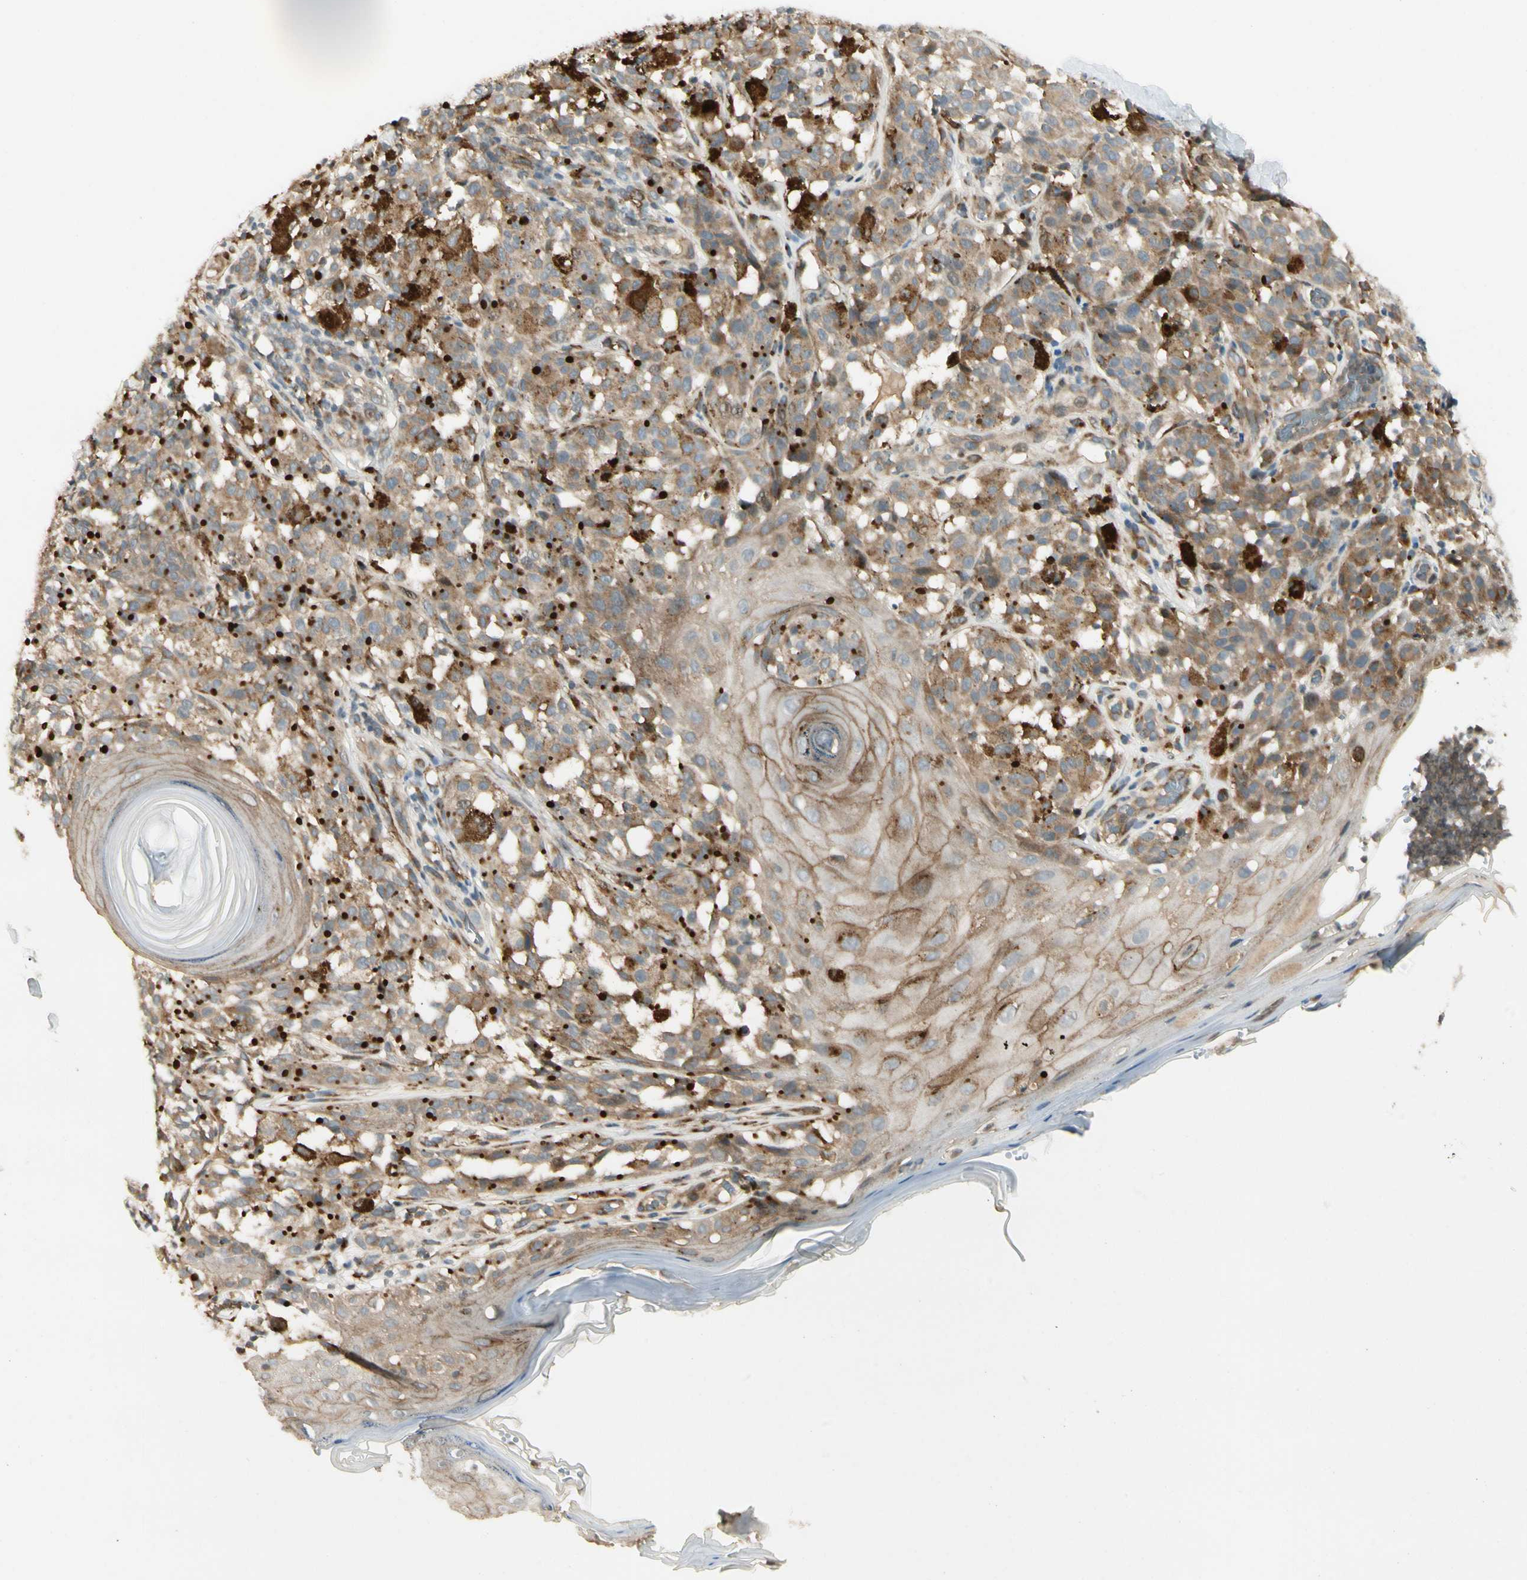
{"staining": {"intensity": "moderate", "quantity": ">75%", "location": "cytoplasmic/membranous"}, "tissue": "melanoma", "cell_type": "Tumor cells", "image_type": "cancer", "snomed": [{"axis": "morphology", "description": "Malignant melanoma, NOS"}, {"axis": "topography", "description": "Skin"}], "caption": "Immunohistochemical staining of human melanoma reveals moderate cytoplasmic/membranous protein expression in approximately >75% of tumor cells. Nuclei are stained in blue.", "gene": "FNDC3B", "patient": {"sex": "female", "age": 46}}